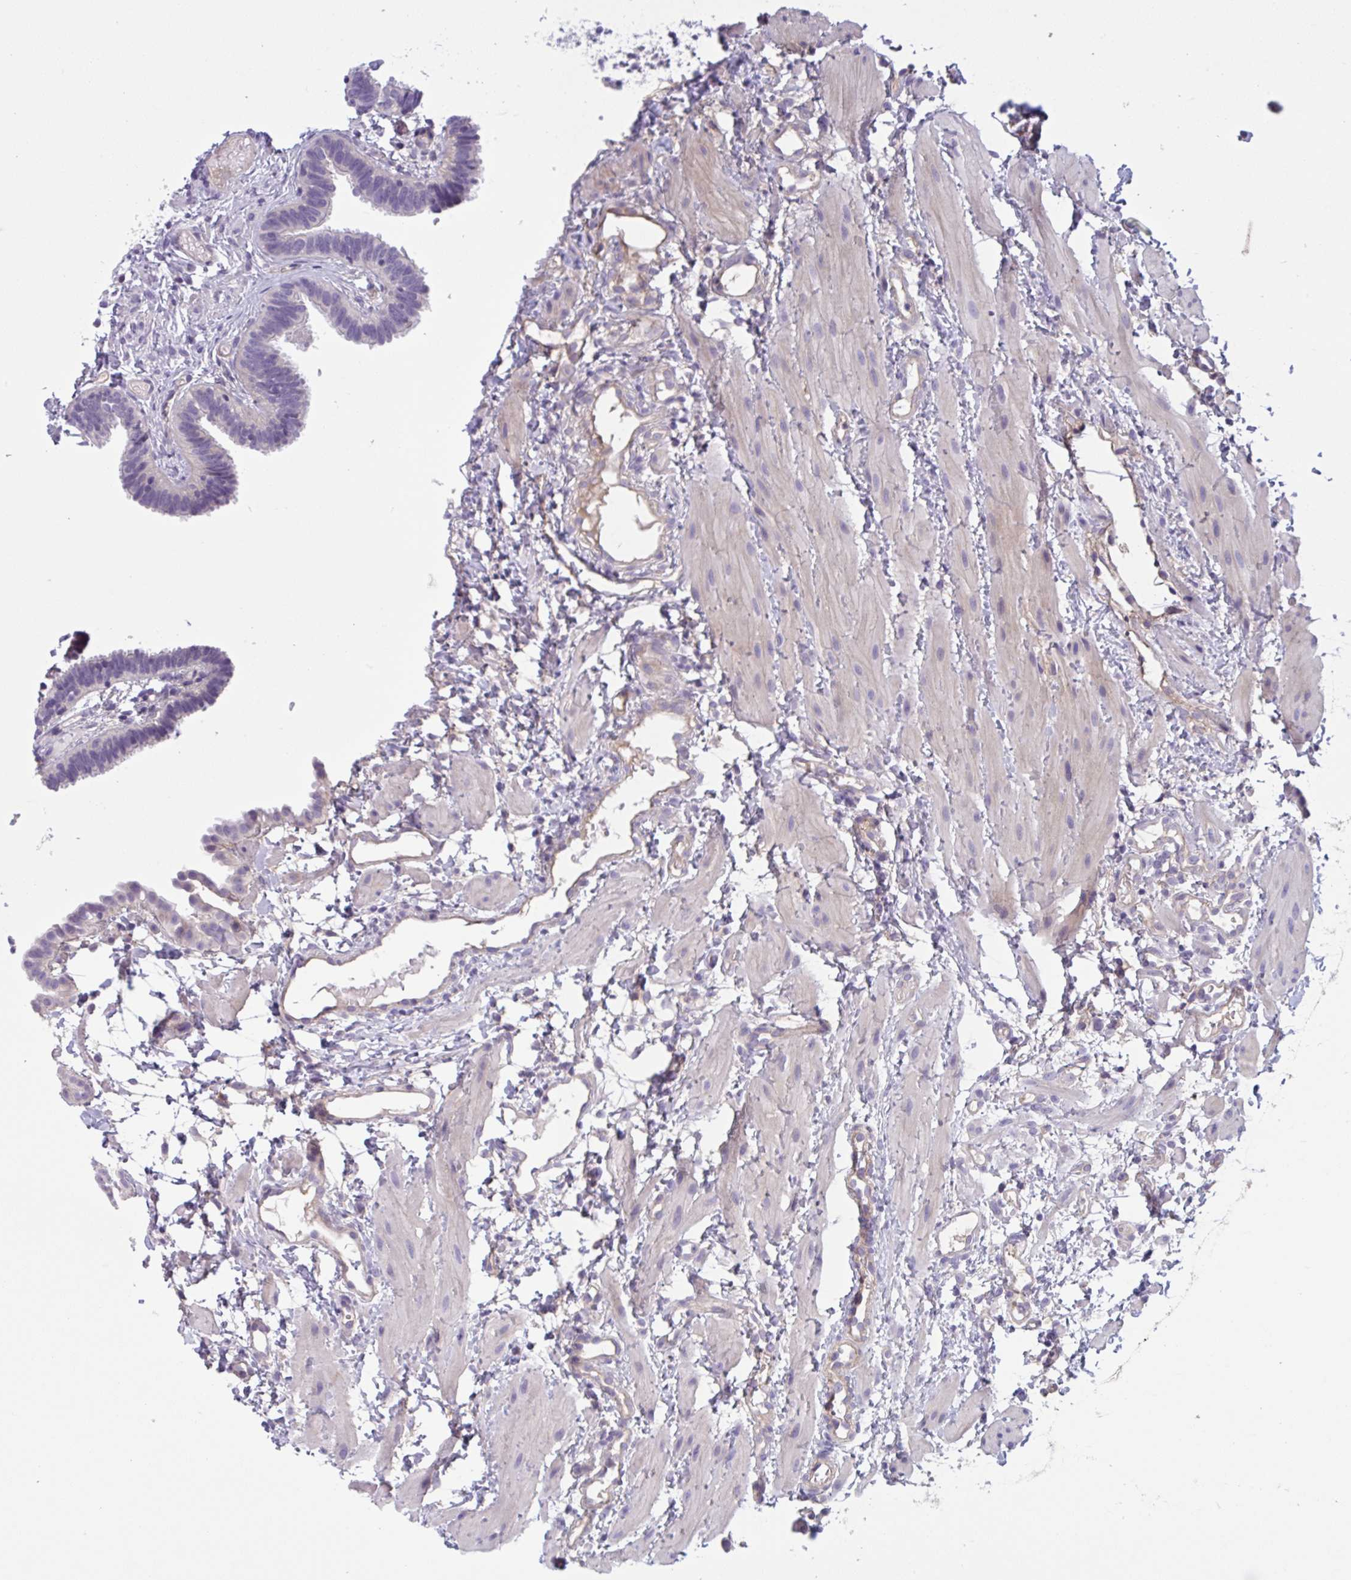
{"staining": {"intensity": "negative", "quantity": "none", "location": "none"}, "tissue": "fallopian tube", "cell_type": "Glandular cells", "image_type": "normal", "snomed": [{"axis": "morphology", "description": "Normal tissue, NOS"}, {"axis": "topography", "description": "Fallopian tube"}], "caption": "High power microscopy image of an immunohistochemistry image of benign fallopian tube, revealing no significant positivity in glandular cells. (DAB (3,3'-diaminobenzidine) immunohistochemistry (IHC) visualized using brightfield microscopy, high magnification).", "gene": "TTC7B", "patient": {"sex": "female", "age": 37}}